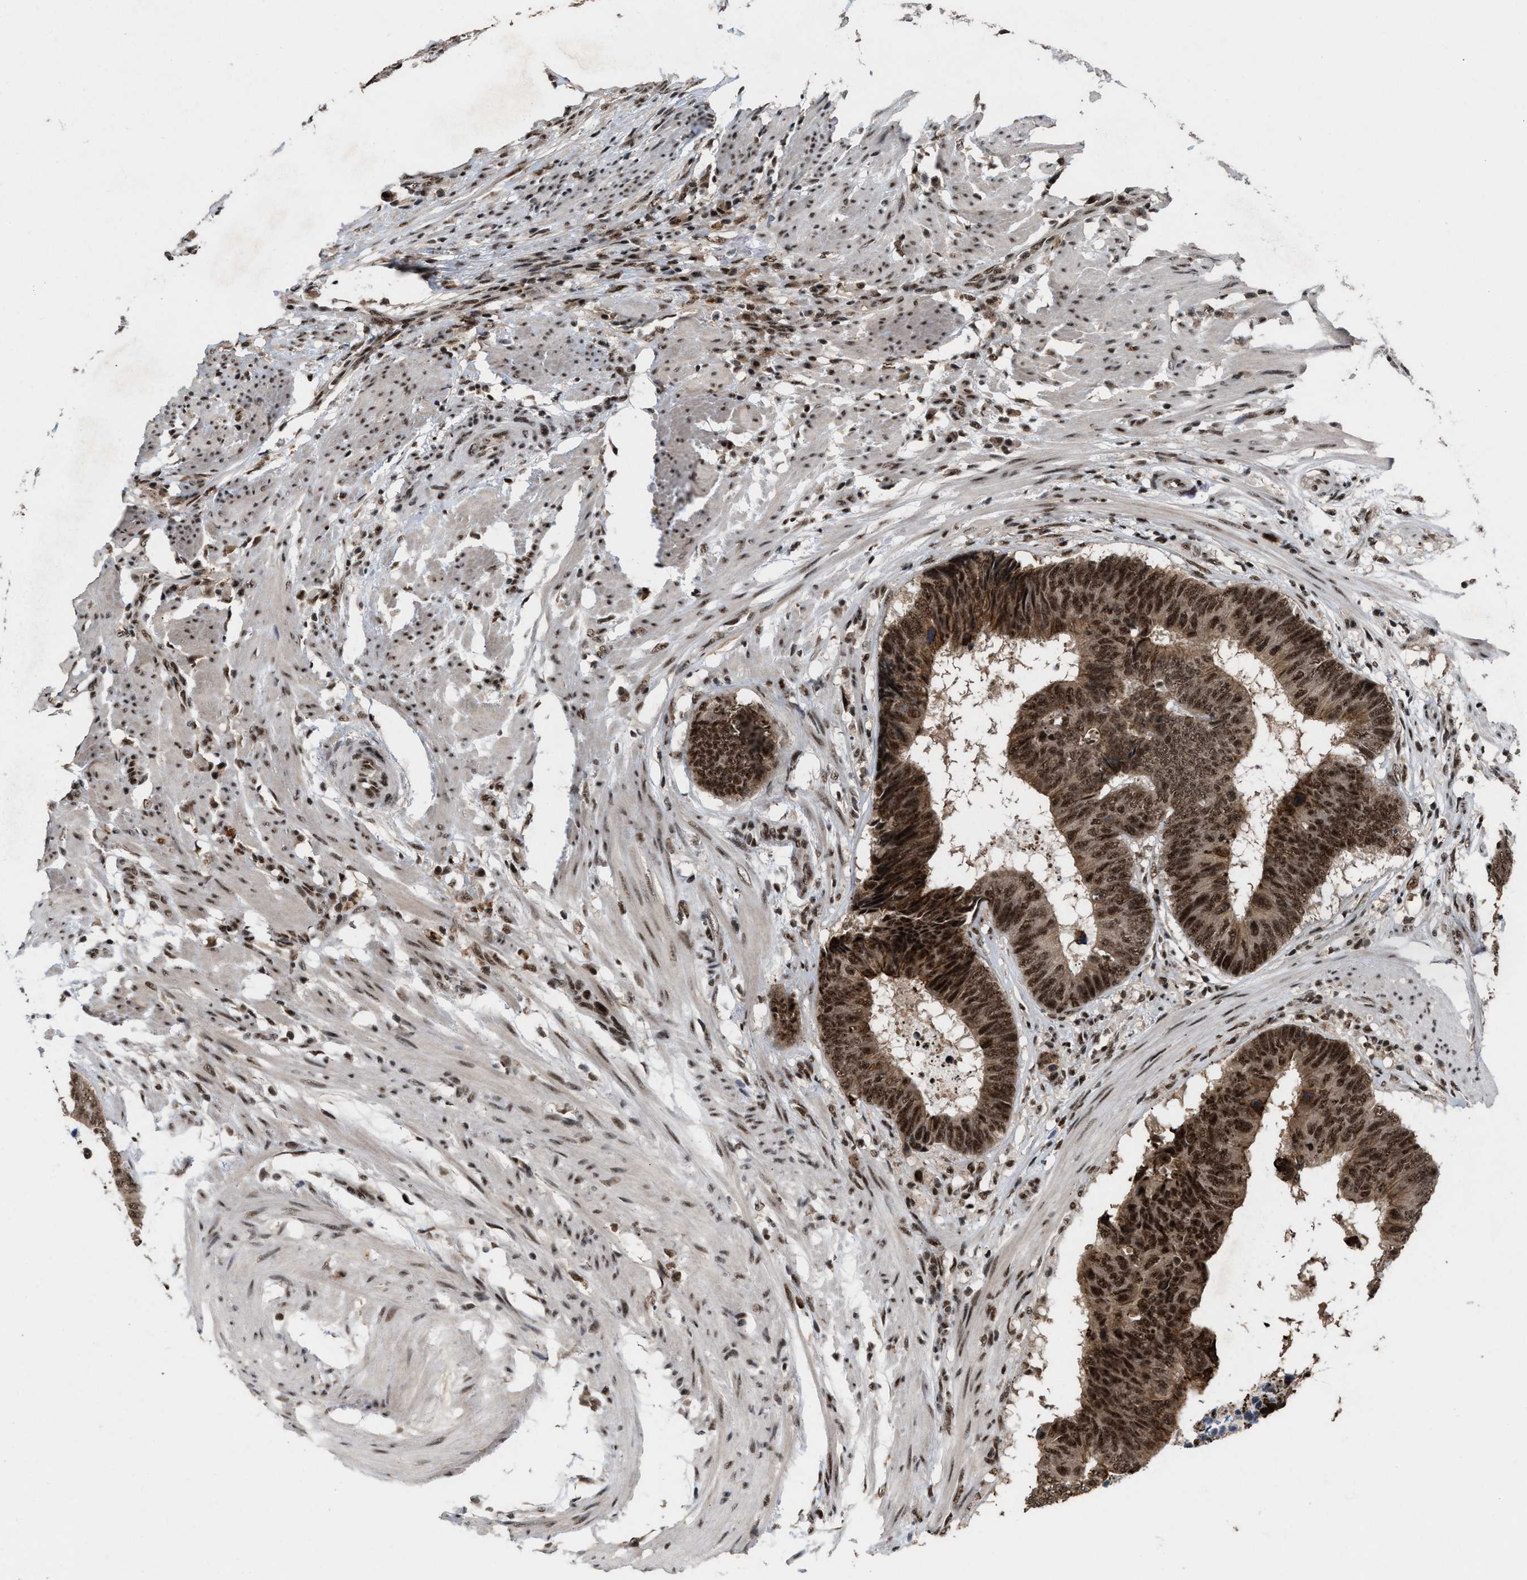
{"staining": {"intensity": "strong", "quantity": ">75%", "location": "nuclear"}, "tissue": "colorectal cancer", "cell_type": "Tumor cells", "image_type": "cancer", "snomed": [{"axis": "morphology", "description": "Adenocarcinoma, NOS"}, {"axis": "topography", "description": "Colon"}], "caption": "This histopathology image displays adenocarcinoma (colorectal) stained with immunohistochemistry (IHC) to label a protein in brown. The nuclear of tumor cells show strong positivity for the protein. Nuclei are counter-stained blue.", "gene": "PRPF4", "patient": {"sex": "male", "age": 56}}